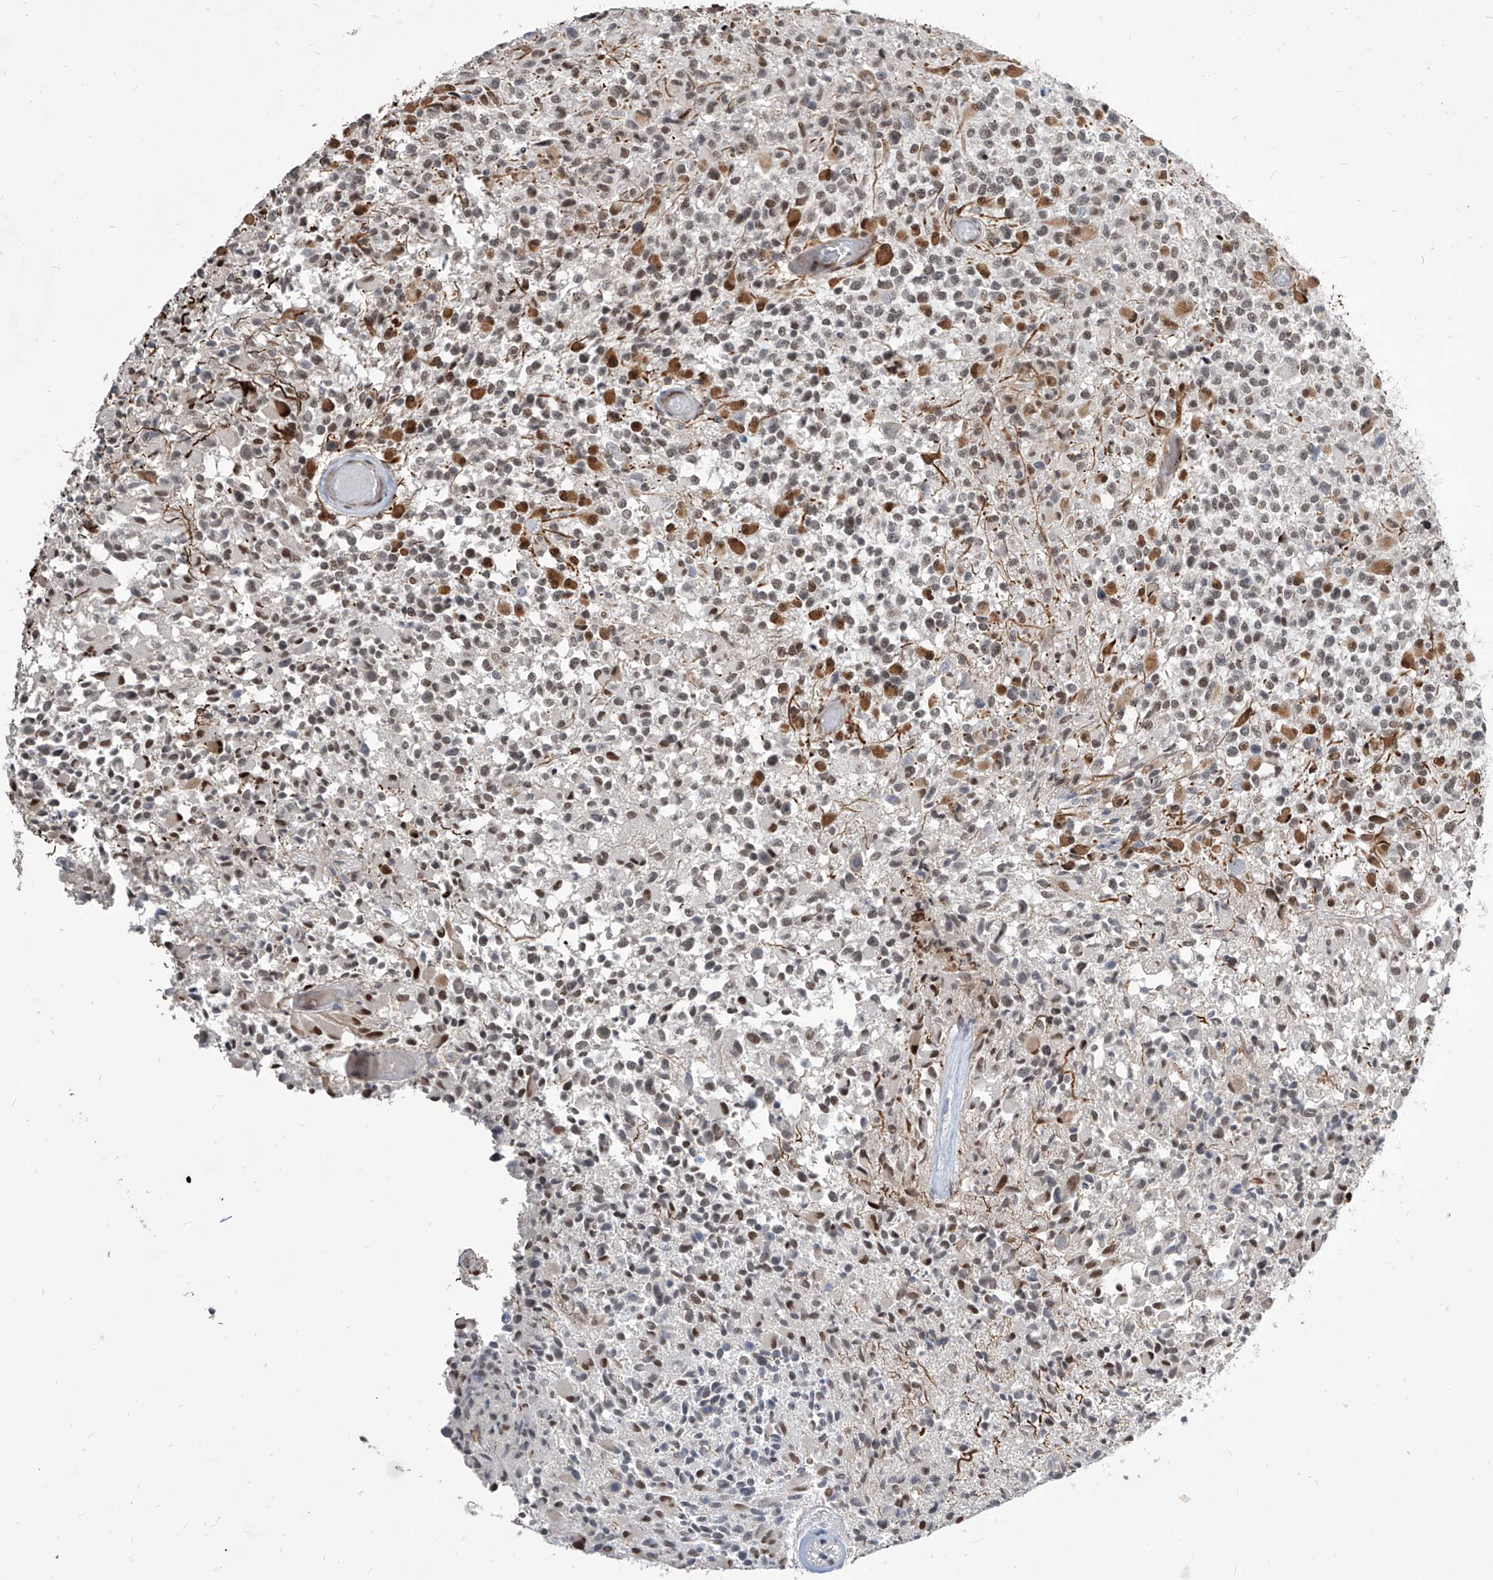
{"staining": {"intensity": "strong", "quantity": "25%-75%", "location": "cytoplasmic/membranous,nuclear"}, "tissue": "glioma", "cell_type": "Tumor cells", "image_type": "cancer", "snomed": [{"axis": "morphology", "description": "Glioma, malignant, High grade"}, {"axis": "morphology", "description": "Glioblastoma, NOS"}, {"axis": "topography", "description": "Brain"}], "caption": "Immunohistochemistry histopathology image of neoplastic tissue: malignant glioma (high-grade) stained using immunohistochemistry shows high levels of strong protein expression localized specifically in the cytoplasmic/membranous and nuclear of tumor cells, appearing as a cytoplasmic/membranous and nuclear brown color.", "gene": "IRF2", "patient": {"sex": "male", "age": 60}}